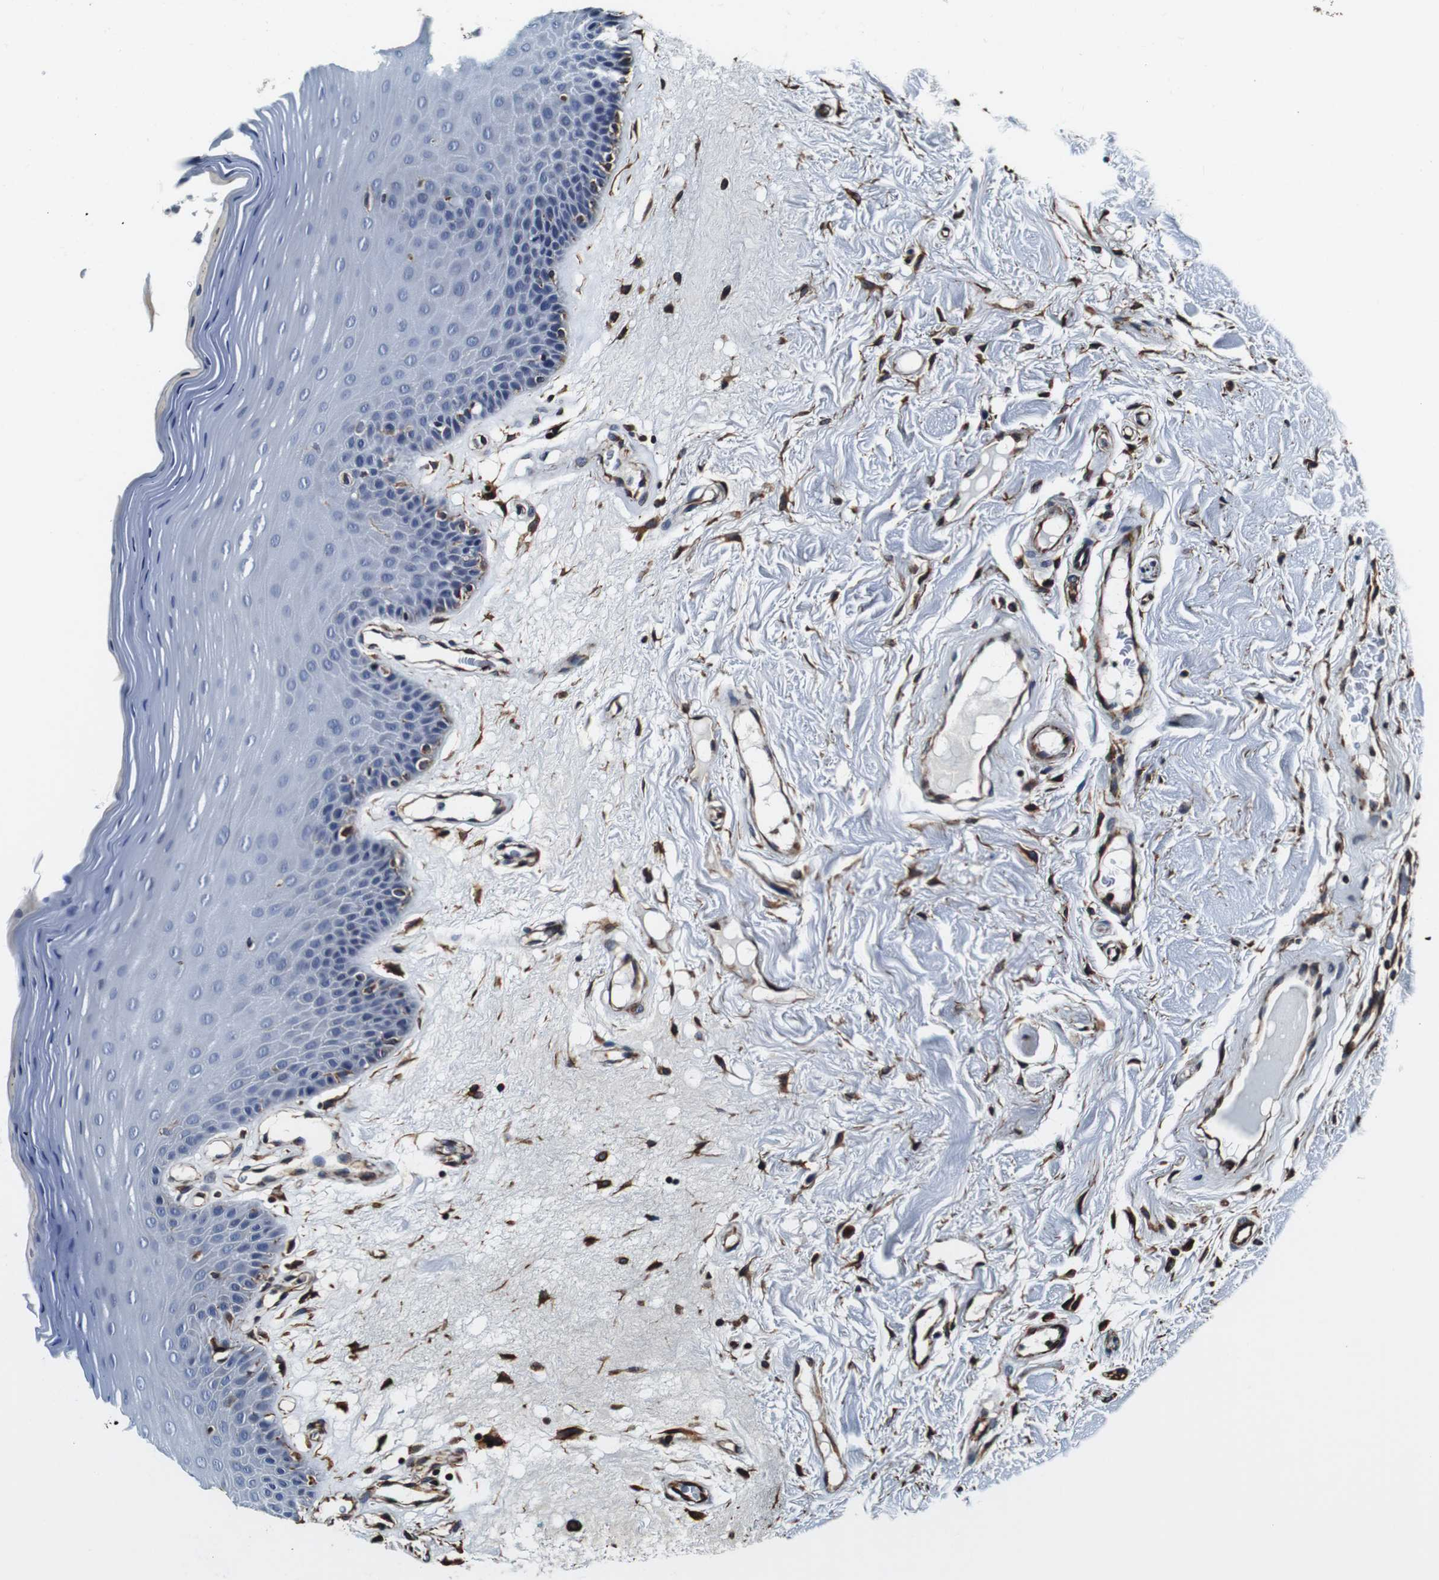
{"staining": {"intensity": "negative", "quantity": "none", "location": "none"}, "tissue": "oral mucosa", "cell_type": "Squamous epithelial cells", "image_type": "normal", "snomed": [{"axis": "morphology", "description": "Normal tissue, NOS"}, {"axis": "morphology", "description": "Squamous cell carcinoma, NOS"}, {"axis": "topography", "description": "Skeletal muscle"}, {"axis": "topography", "description": "Adipose tissue"}, {"axis": "topography", "description": "Vascular tissue"}, {"axis": "topography", "description": "Oral tissue"}, {"axis": "topography", "description": "Peripheral nerve tissue"}, {"axis": "topography", "description": "Head-Neck"}], "caption": "This is an IHC histopathology image of unremarkable human oral mucosa. There is no expression in squamous epithelial cells.", "gene": "GJE1", "patient": {"sex": "male", "age": 71}}